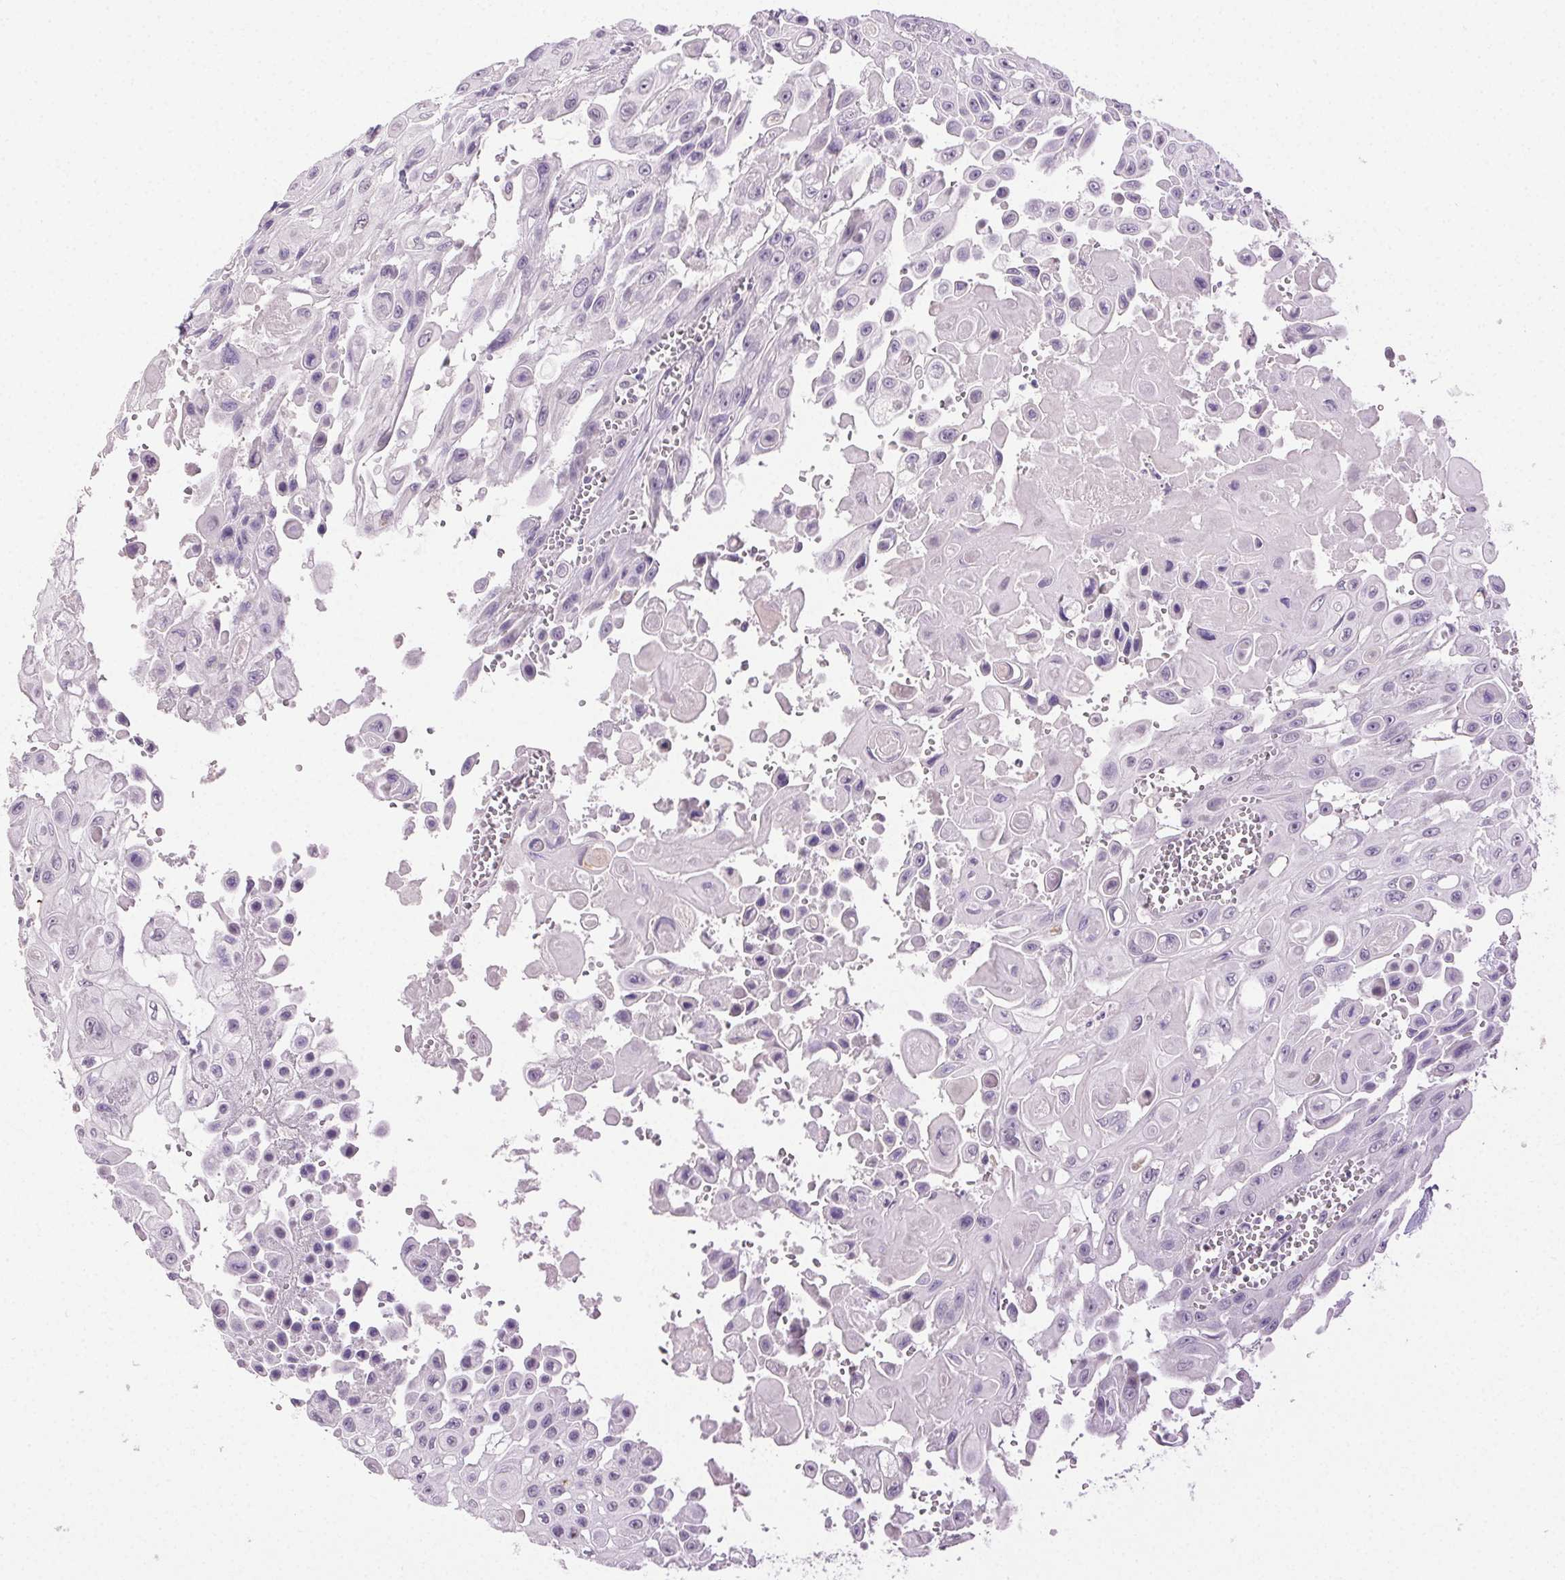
{"staining": {"intensity": "negative", "quantity": "none", "location": "none"}, "tissue": "head and neck cancer", "cell_type": "Tumor cells", "image_type": "cancer", "snomed": [{"axis": "morphology", "description": "Adenocarcinoma, NOS"}, {"axis": "topography", "description": "Head-Neck"}], "caption": "Immunohistochemistry (IHC) histopathology image of neoplastic tissue: head and neck adenocarcinoma stained with DAB shows no significant protein positivity in tumor cells. (Brightfield microscopy of DAB immunohistochemistry at high magnification).", "gene": "CLDN10", "patient": {"sex": "male", "age": 73}}